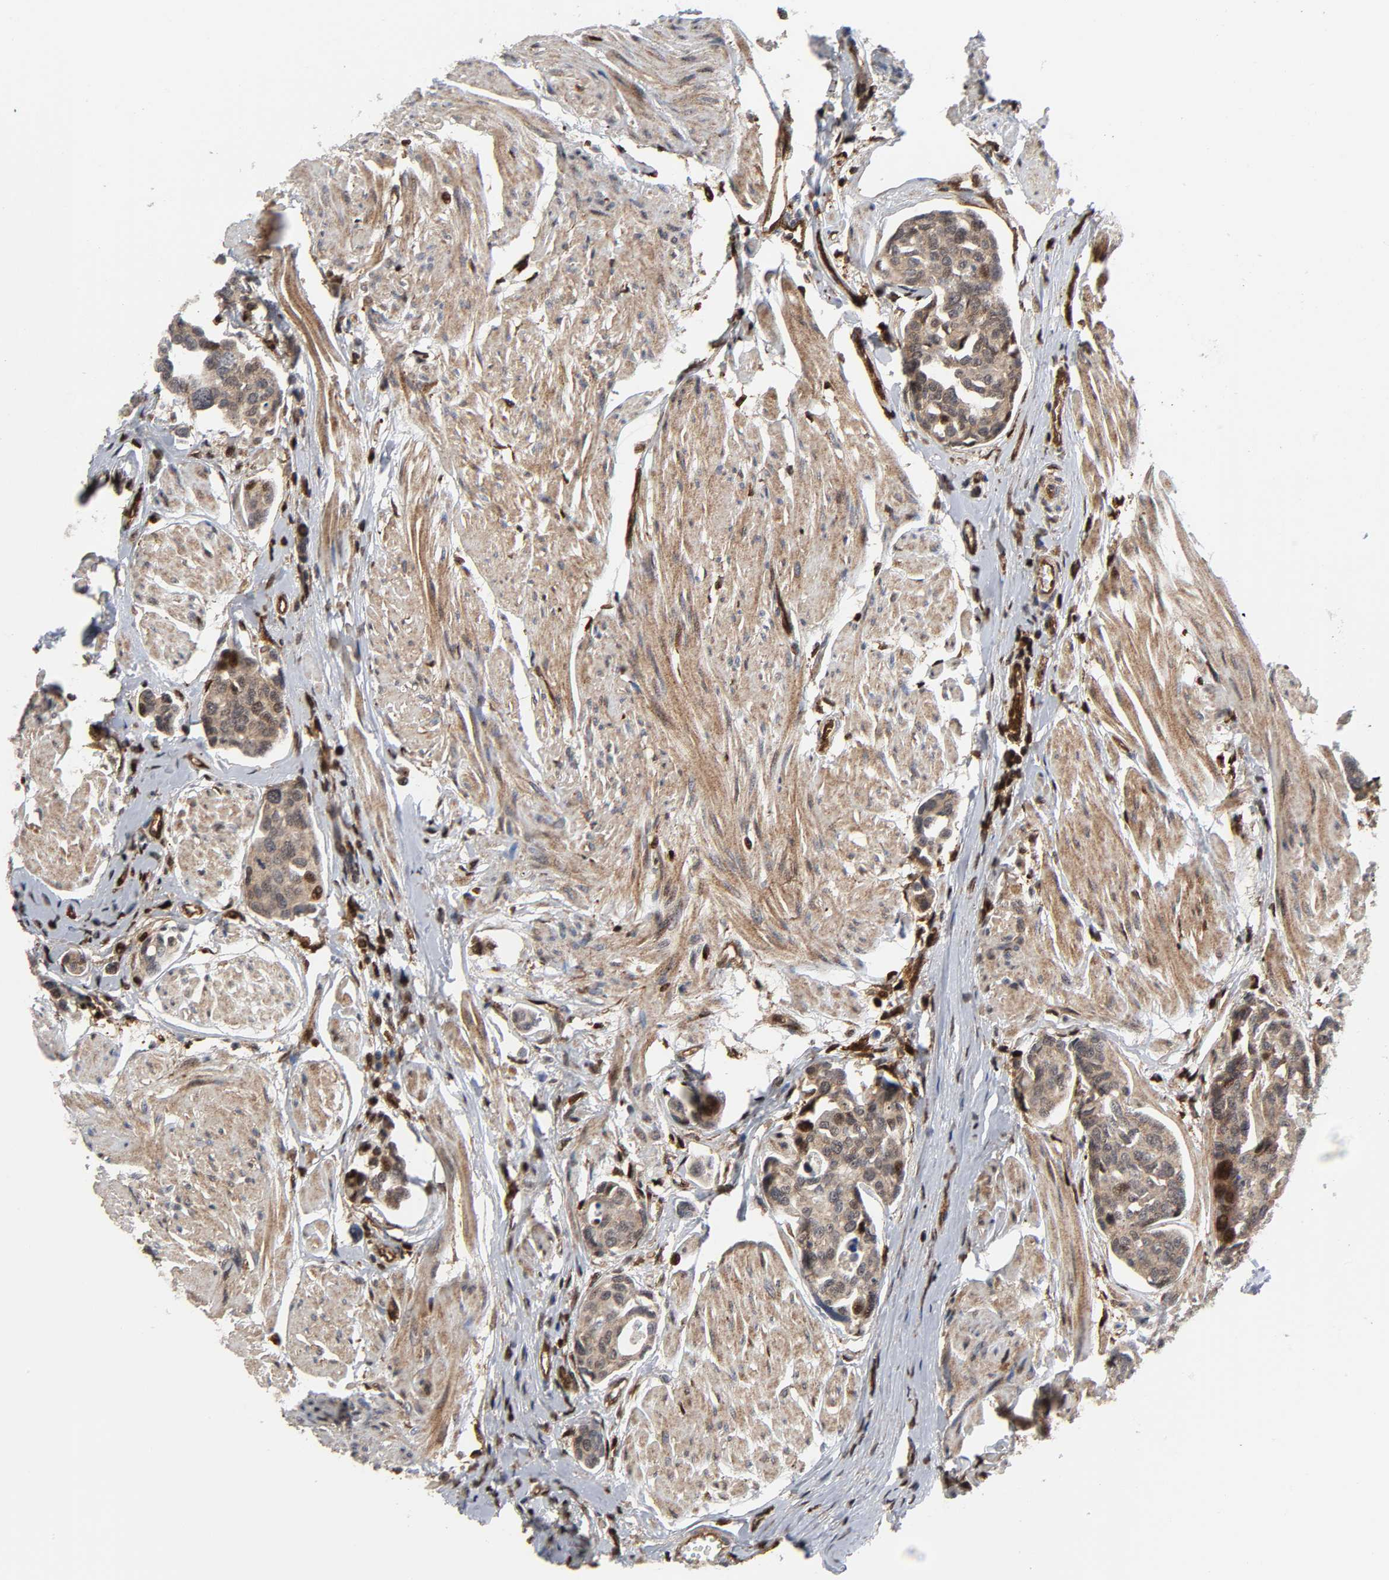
{"staining": {"intensity": "weak", "quantity": ">75%", "location": "cytoplasmic/membranous"}, "tissue": "urothelial cancer", "cell_type": "Tumor cells", "image_type": "cancer", "snomed": [{"axis": "morphology", "description": "Urothelial carcinoma, High grade"}, {"axis": "topography", "description": "Urinary bladder"}], "caption": "Brown immunohistochemical staining in urothelial cancer reveals weak cytoplasmic/membranous expression in about >75% of tumor cells.", "gene": "MAPK1", "patient": {"sex": "male", "age": 78}}